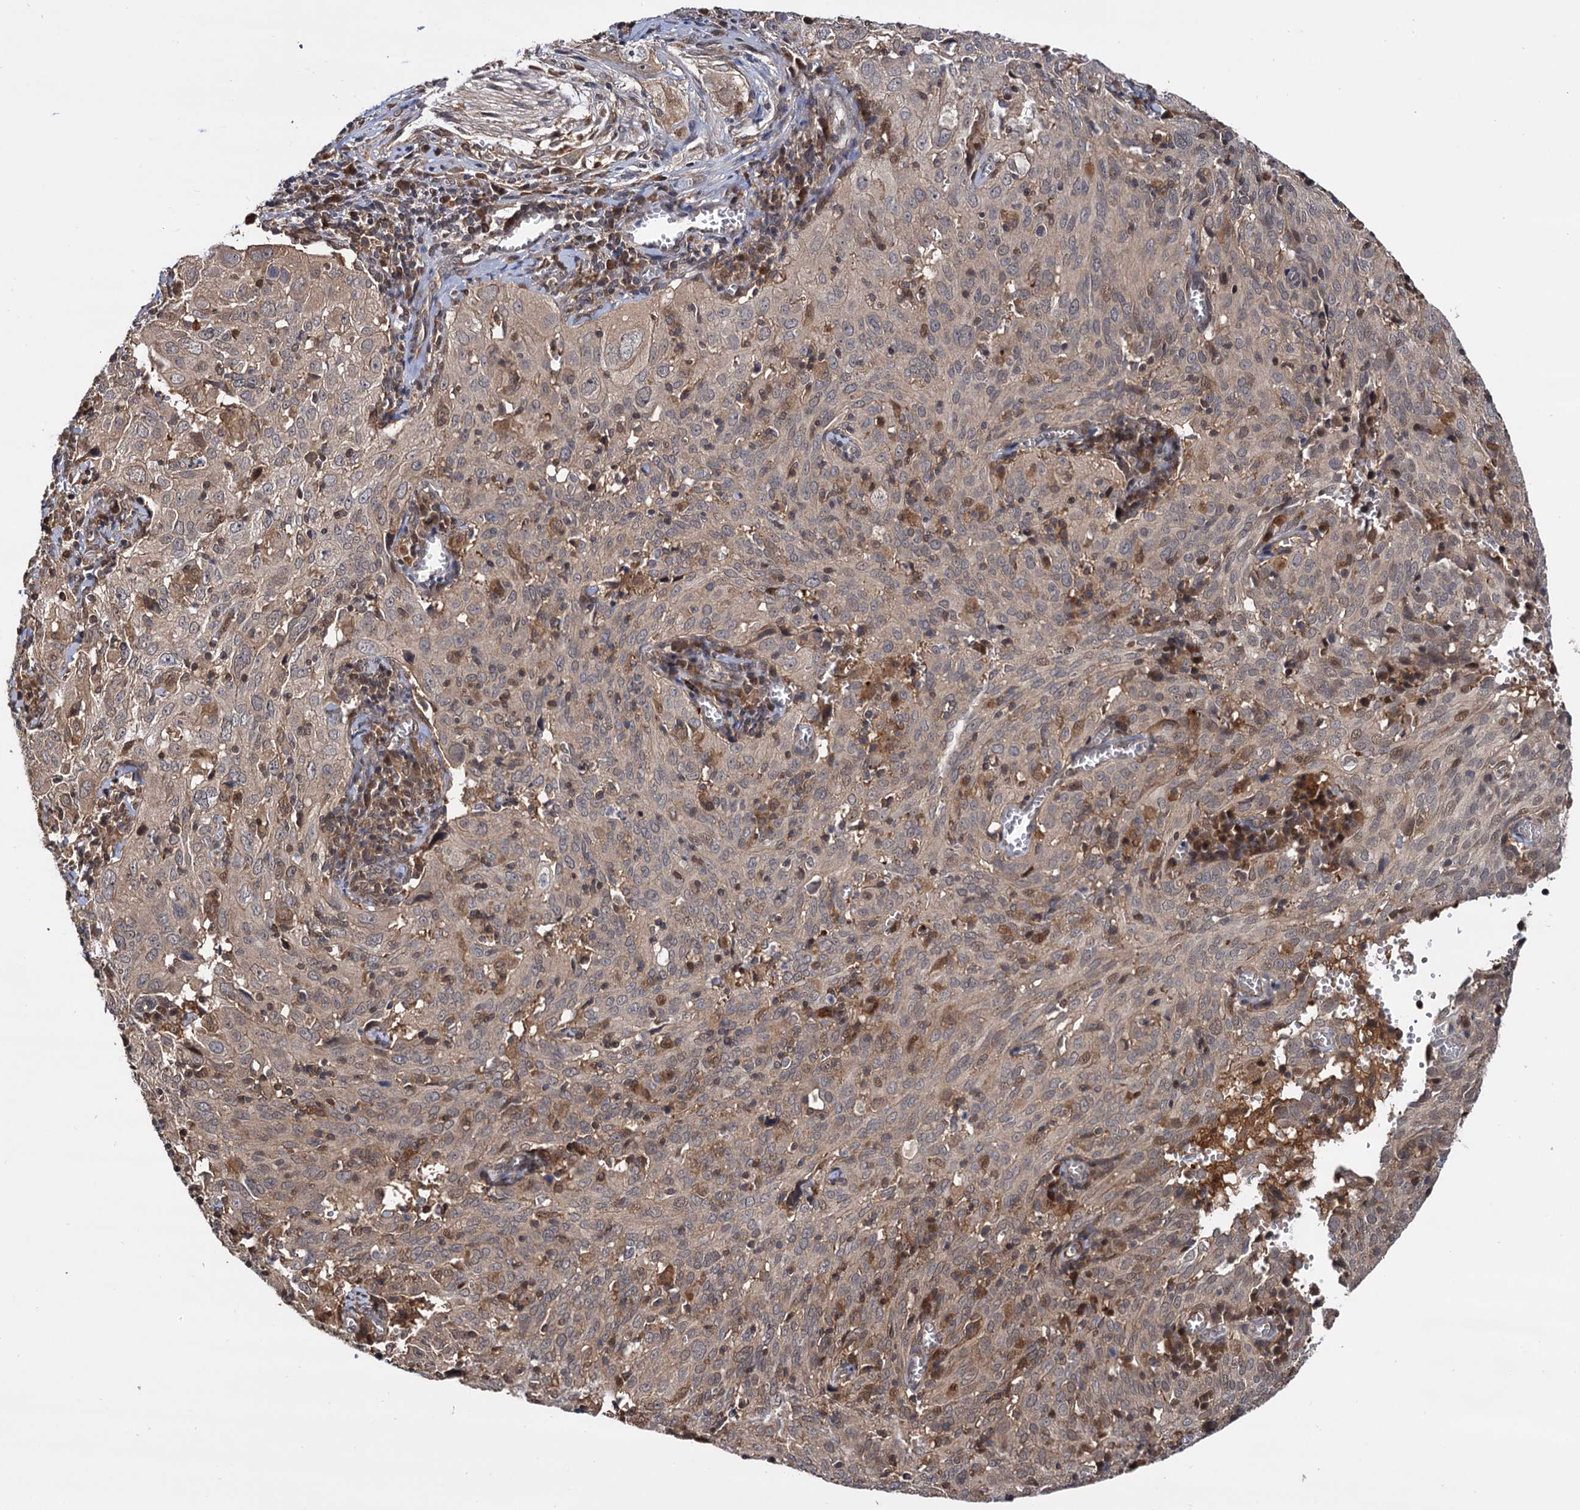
{"staining": {"intensity": "weak", "quantity": "<25%", "location": "cytoplasmic/membranous"}, "tissue": "cervical cancer", "cell_type": "Tumor cells", "image_type": "cancer", "snomed": [{"axis": "morphology", "description": "Squamous cell carcinoma, NOS"}, {"axis": "topography", "description": "Cervix"}], "caption": "An immunohistochemistry photomicrograph of cervical cancer (squamous cell carcinoma) is shown. There is no staining in tumor cells of cervical cancer (squamous cell carcinoma).", "gene": "SELENOP", "patient": {"sex": "female", "age": 31}}